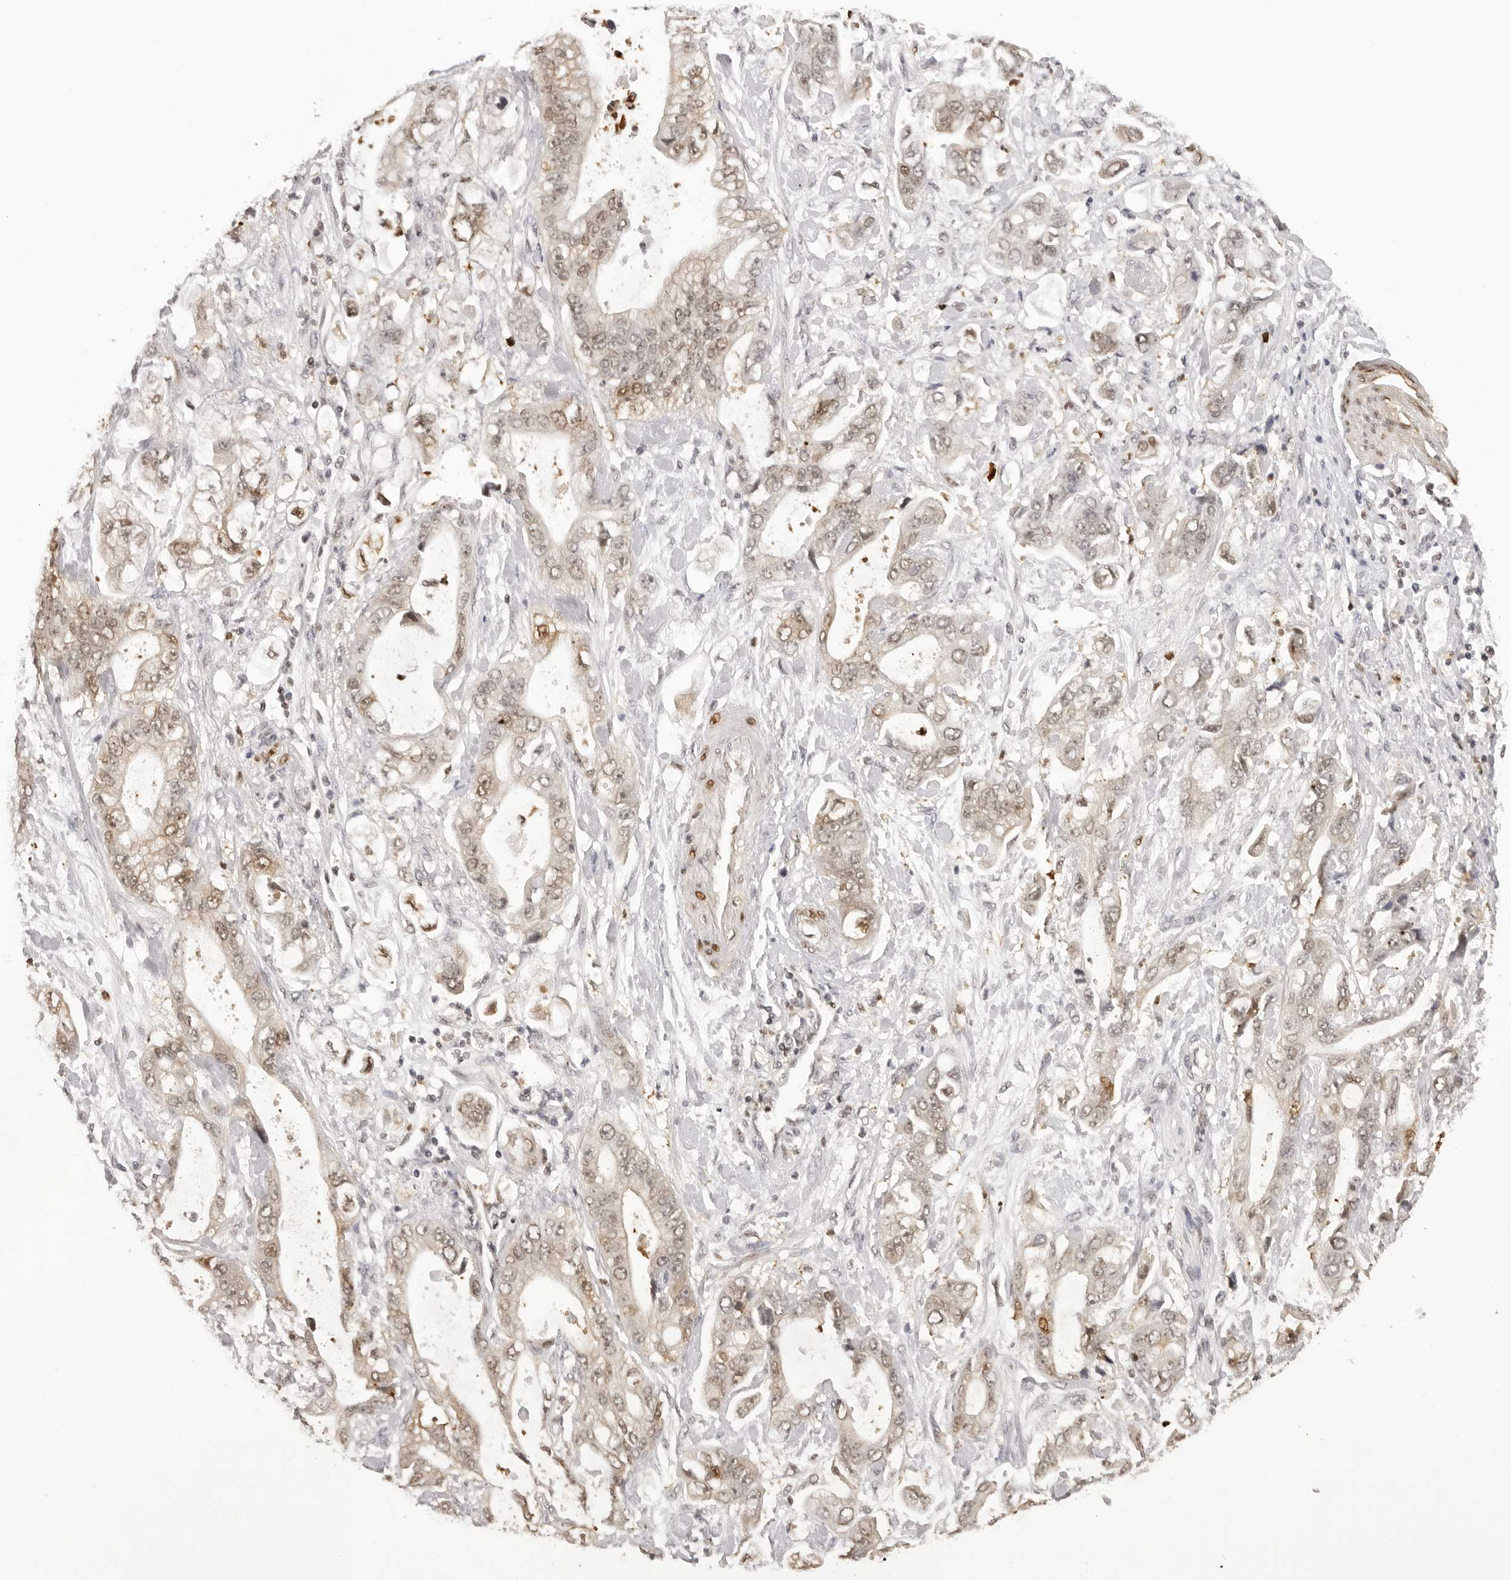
{"staining": {"intensity": "weak", "quantity": ">75%", "location": "nuclear"}, "tissue": "stomach cancer", "cell_type": "Tumor cells", "image_type": "cancer", "snomed": [{"axis": "morphology", "description": "Normal tissue, NOS"}, {"axis": "morphology", "description": "Adenocarcinoma, NOS"}, {"axis": "topography", "description": "Stomach"}], "caption": "Protein expression analysis of stomach cancer reveals weak nuclear expression in approximately >75% of tumor cells.", "gene": "HSPA4", "patient": {"sex": "male", "age": 62}}